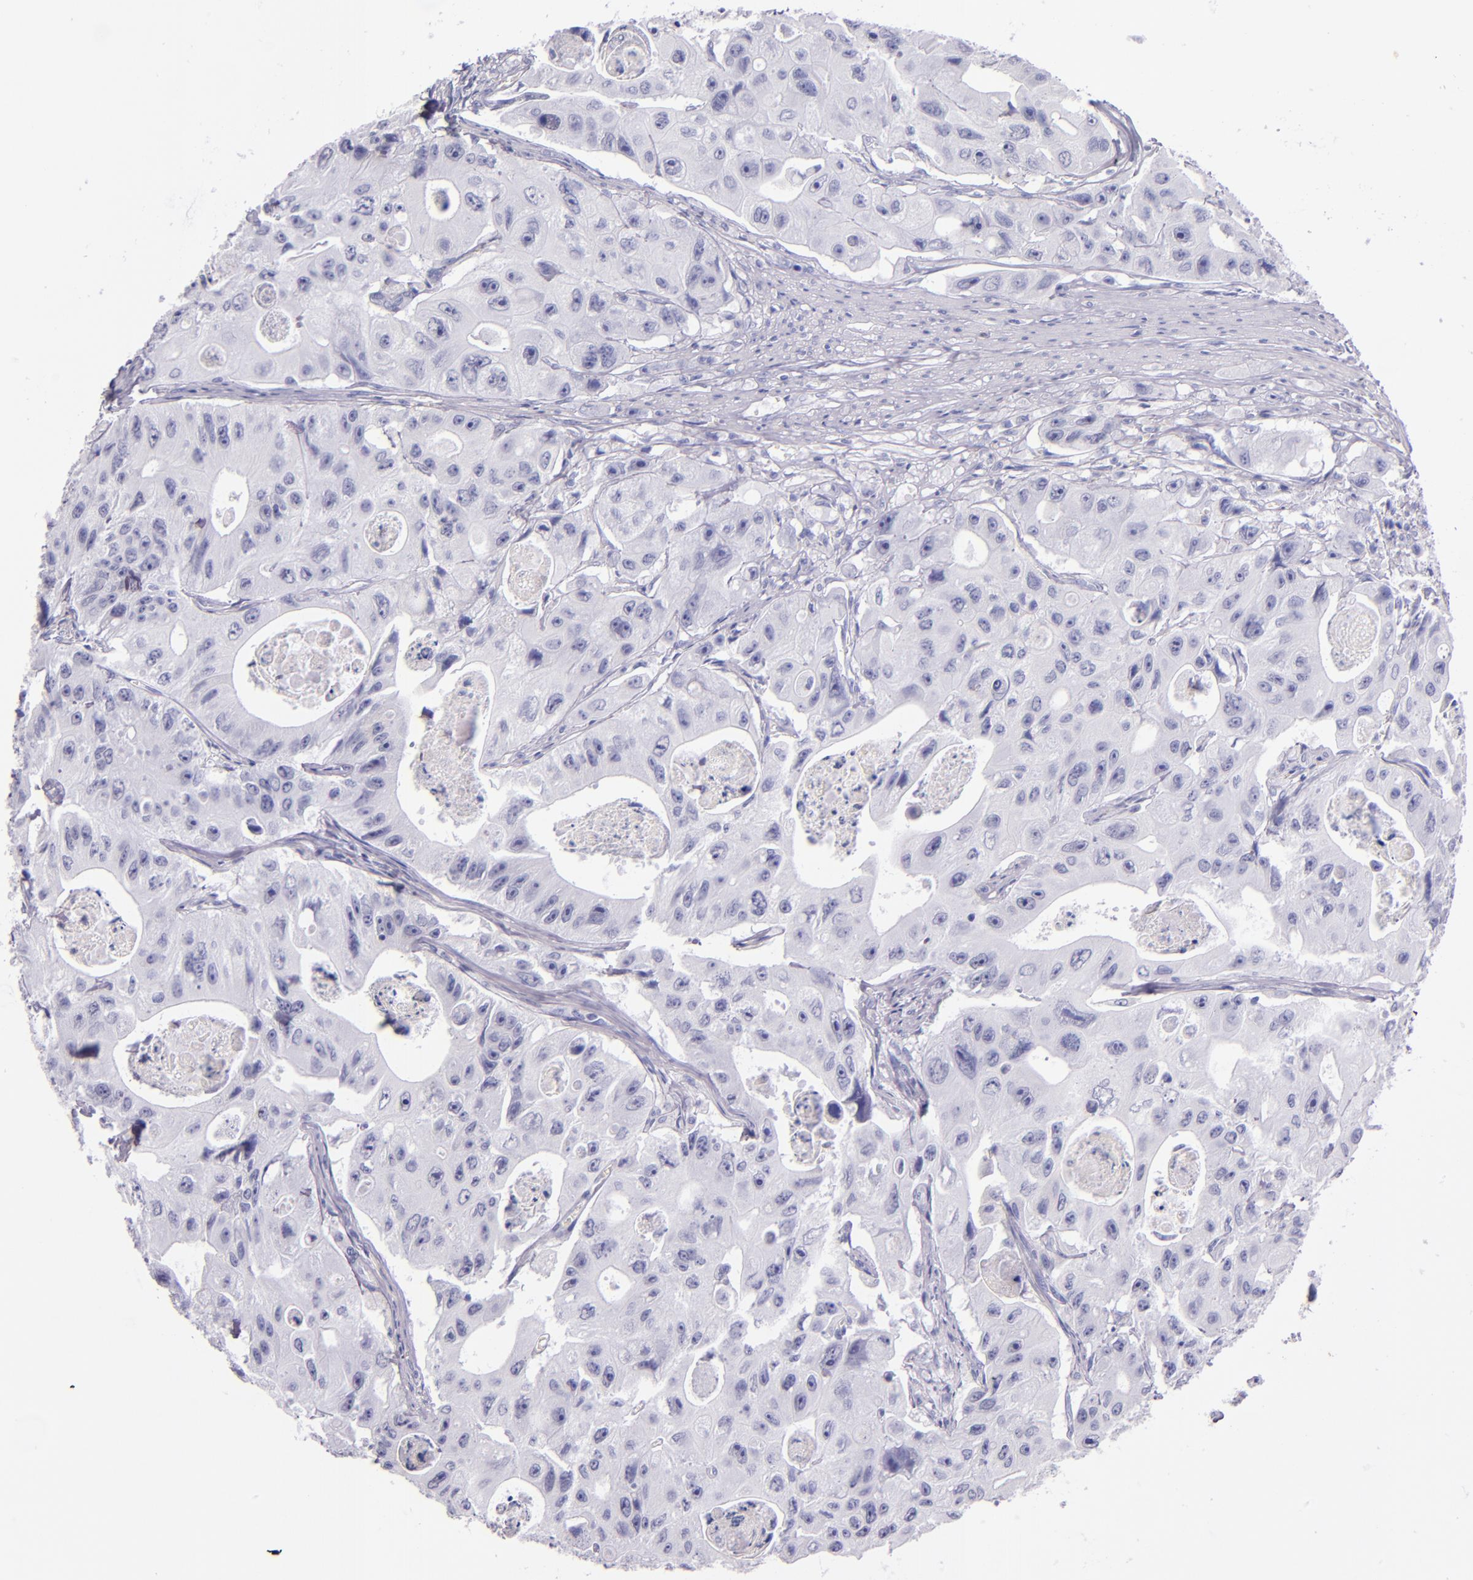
{"staining": {"intensity": "negative", "quantity": "none", "location": "none"}, "tissue": "colorectal cancer", "cell_type": "Tumor cells", "image_type": "cancer", "snomed": [{"axis": "morphology", "description": "Adenocarcinoma, NOS"}, {"axis": "topography", "description": "Colon"}], "caption": "There is no significant positivity in tumor cells of colorectal cancer (adenocarcinoma). (Stains: DAB immunohistochemistry with hematoxylin counter stain, Microscopy: brightfield microscopy at high magnification).", "gene": "IRF4", "patient": {"sex": "female", "age": 46}}